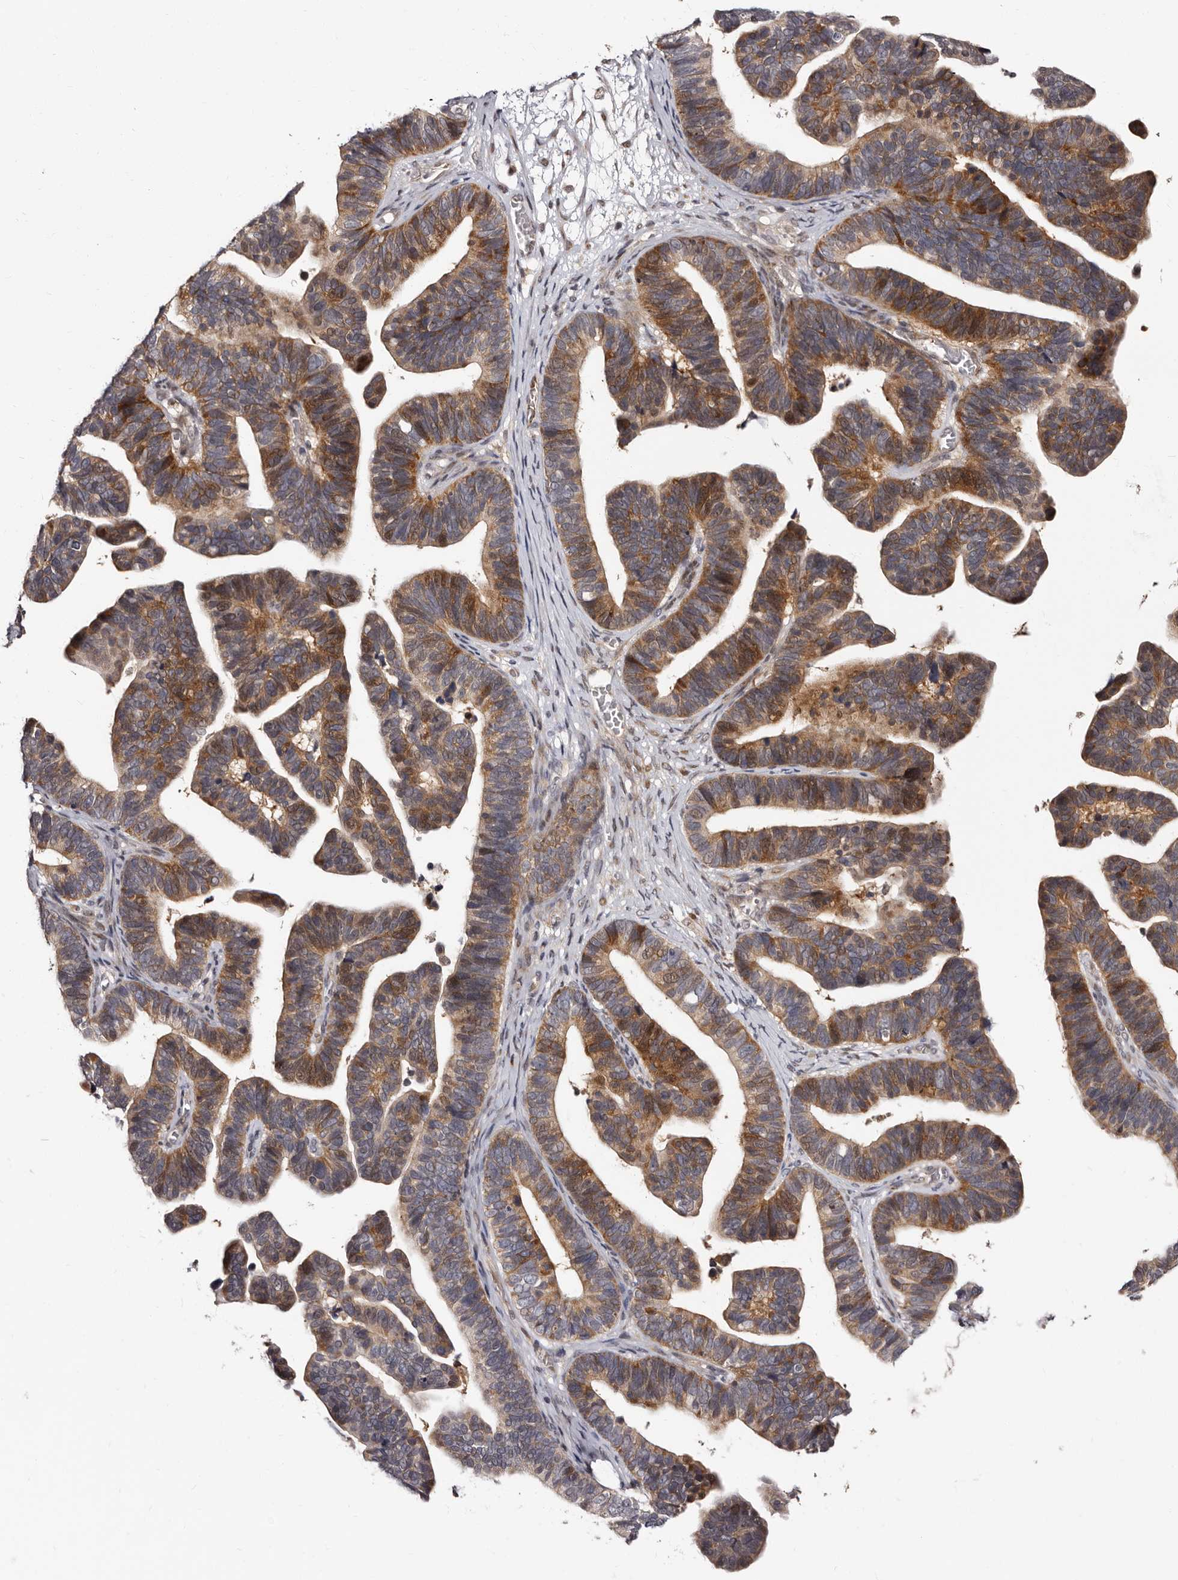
{"staining": {"intensity": "moderate", "quantity": ">75%", "location": "cytoplasmic/membranous"}, "tissue": "ovarian cancer", "cell_type": "Tumor cells", "image_type": "cancer", "snomed": [{"axis": "morphology", "description": "Cystadenocarcinoma, serous, NOS"}, {"axis": "topography", "description": "Ovary"}], "caption": "Tumor cells show medium levels of moderate cytoplasmic/membranous staining in approximately >75% of cells in human ovarian cancer (serous cystadenocarcinoma).", "gene": "PHF20L1", "patient": {"sex": "female", "age": 56}}